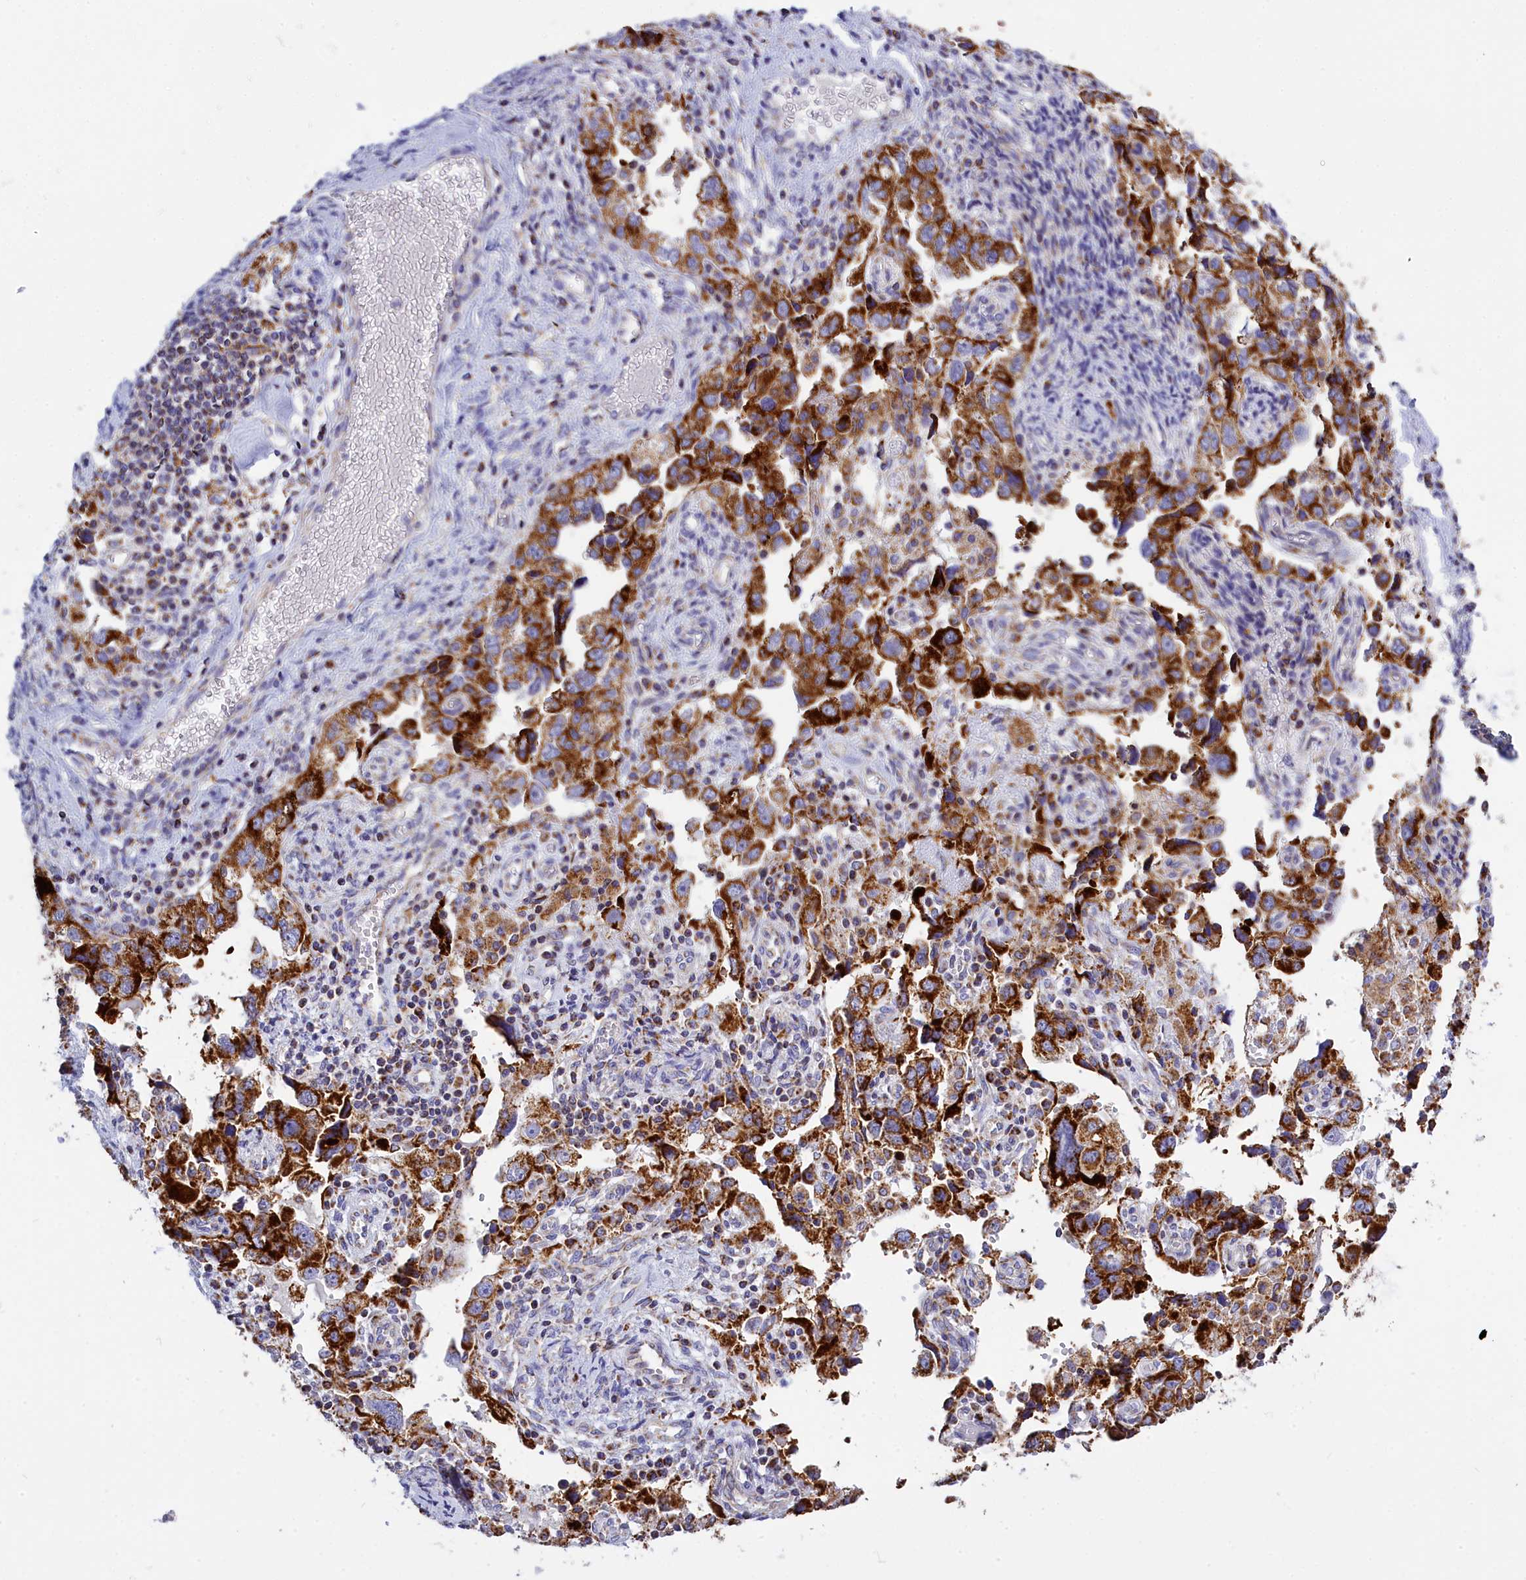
{"staining": {"intensity": "strong", "quantity": ">75%", "location": "cytoplasmic/membranous"}, "tissue": "ovarian cancer", "cell_type": "Tumor cells", "image_type": "cancer", "snomed": [{"axis": "morphology", "description": "Carcinoma, NOS"}, {"axis": "morphology", "description": "Cystadenocarcinoma, serous, NOS"}, {"axis": "topography", "description": "Ovary"}], "caption": "This micrograph reveals ovarian cancer (carcinoma) stained with IHC to label a protein in brown. The cytoplasmic/membranous of tumor cells show strong positivity for the protein. Nuclei are counter-stained blue.", "gene": "VDAC2", "patient": {"sex": "female", "age": 69}}